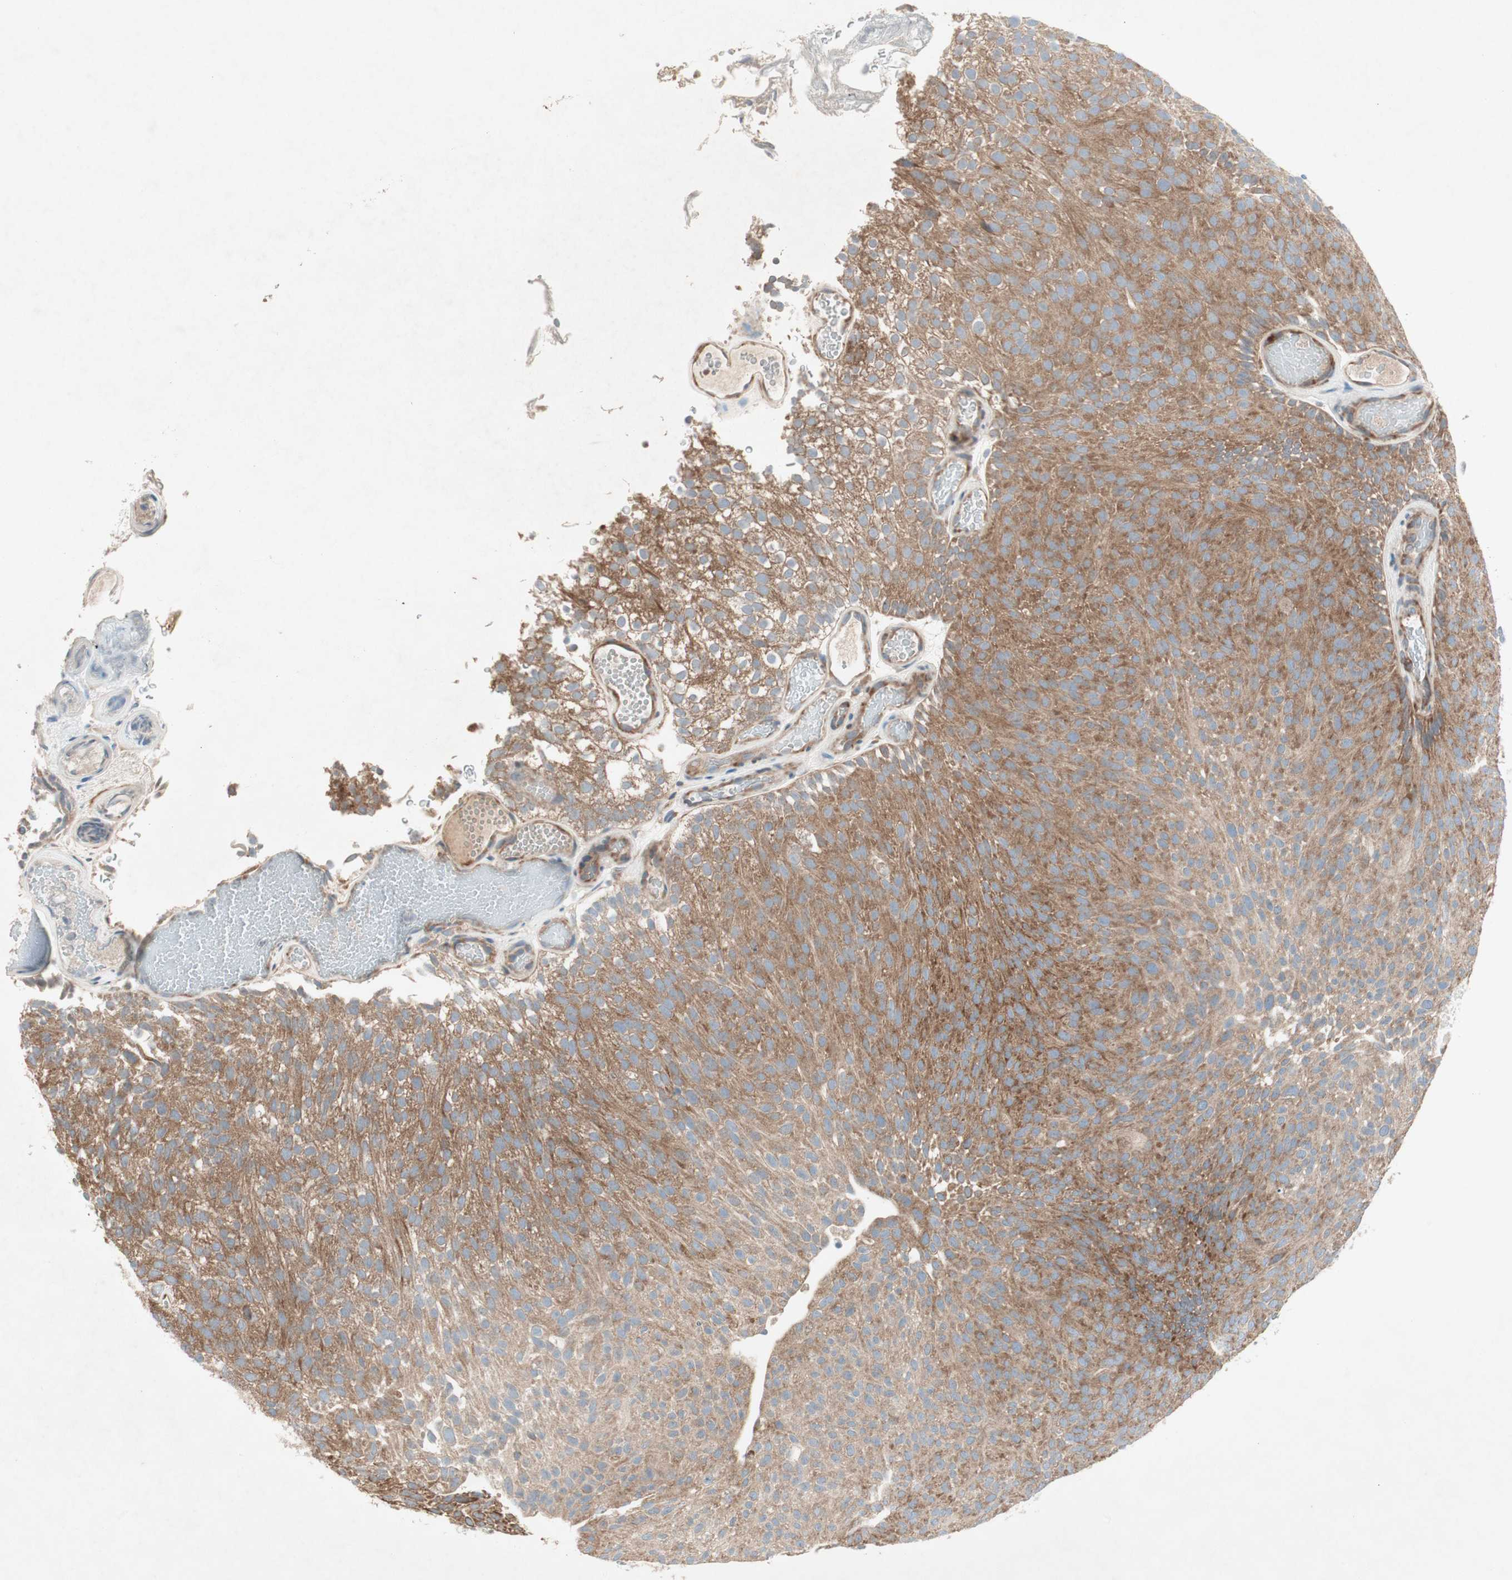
{"staining": {"intensity": "moderate", "quantity": ">75%", "location": "cytoplasmic/membranous"}, "tissue": "urothelial cancer", "cell_type": "Tumor cells", "image_type": "cancer", "snomed": [{"axis": "morphology", "description": "Urothelial carcinoma, Low grade"}, {"axis": "topography", "description": "Urinary bladder"}], "caption": "Protein expression analysis of urothelial cancer reveals moderate cytoplasmic/membranous expression in about >75% of tumor cells. Using DAB (3,3'-diaminobenzidine) (brown) and hematoxylin (blue) stains, captured at high magnification using brightfield microscopy.", "gene": "RPL23", "patient": {"sex": "male", "age": 78}}